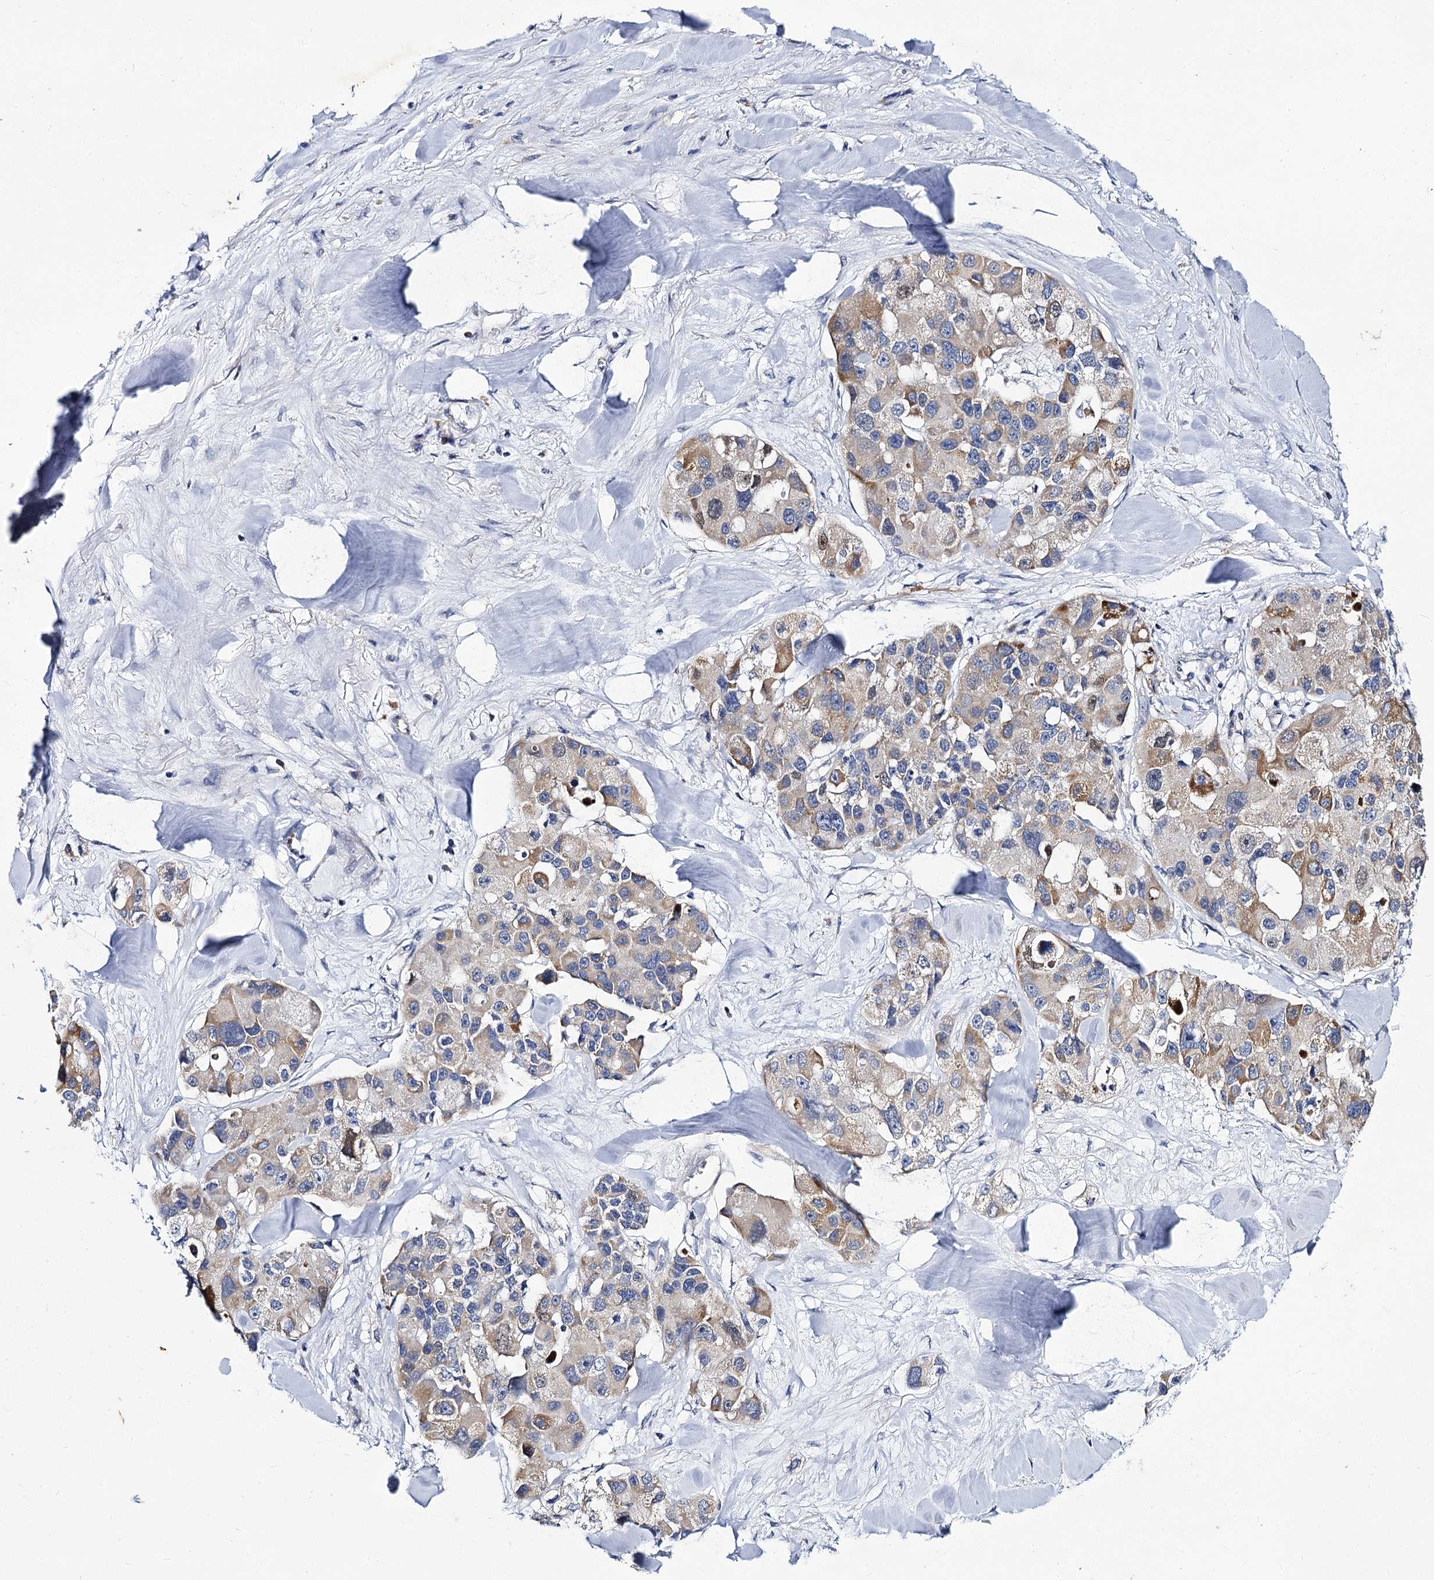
{"staining": {"intensity": "moderate", "quantity": "<25%", "location": "cytoplasmic/membranous"}, "tissue": "lung cancer", "cell_type": "Tumor cells", "image_type": "cancer", "snomed": [{"axis": "morphology", "description": "Adenocarcinoma, NOS"}, {"axis": "topography", "description": "Lung"}], "caption": "Protein positivity by immunohistochemistry demonstrates moderate cytoplasmic/membranous expression in approximately <25% of tumor cells in lung adenocarcinoma.", "gene": "PANX2", "patient": {"sex": "female", "age": 54}}